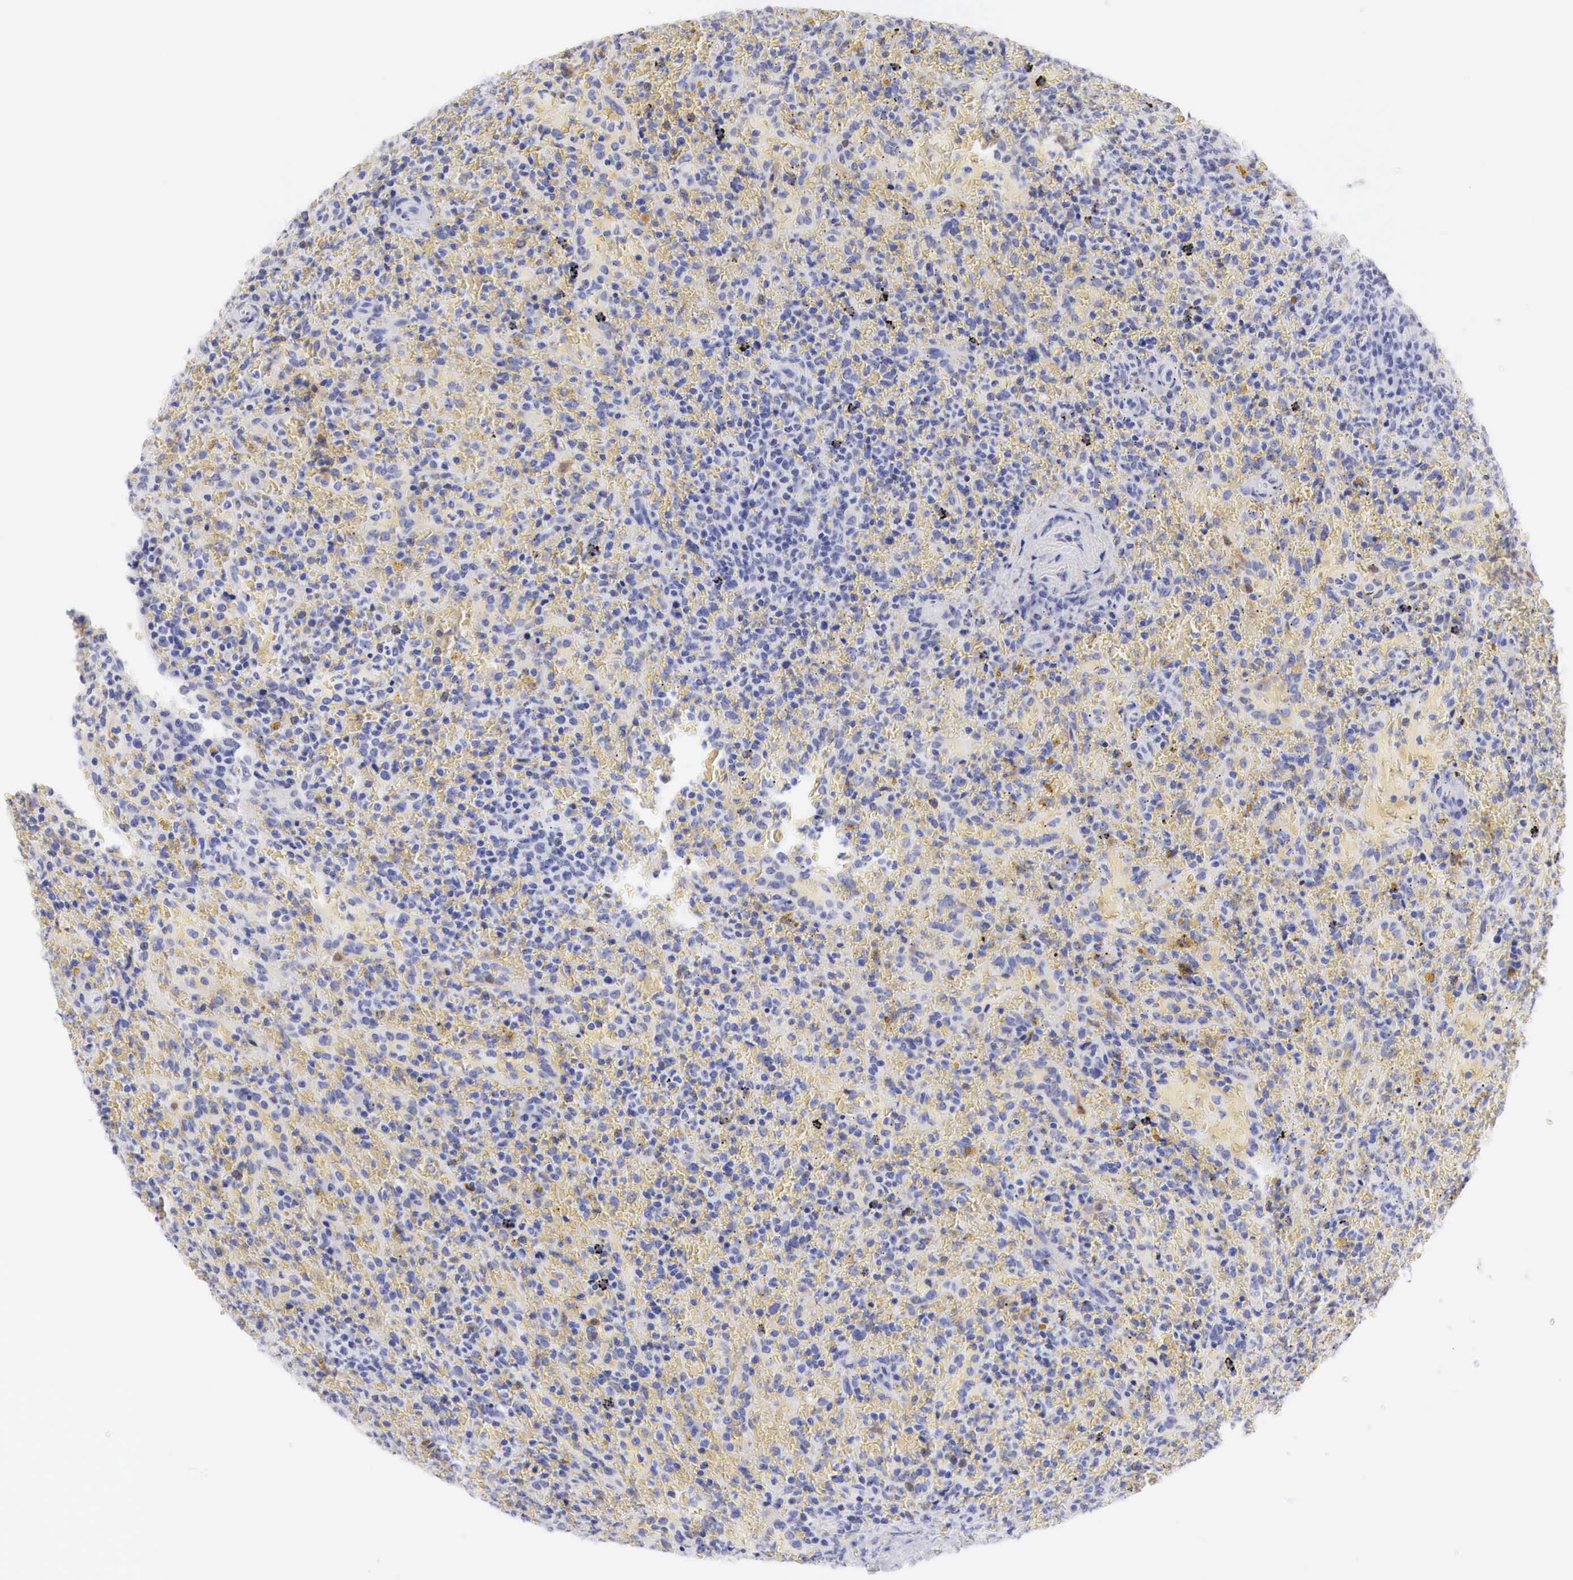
{"staining": {"intensity": "negative", "quantity": "none", "location": "none"}, "tissue": "lymphoma", "cell_type": "Tumor cells", "image_type": "cancer", "snomed": [{"axis": "morphology", "description": "Malignant lymphoma, non-Hodgkin's type, High grade"}, {"axis": "topography", "description": "Spleen"}, {"axis": "topography", "description": "Lymph node"}], "caption": "A high-resolution micrograph shows immunohistochemistry (IHC) staining of high-grade malignant lymphoma, non-Hodgkin's type, which exhibits no significant expression in tumor cells. (DAB IHC, high magnification).", "gene": "CDKN2A", "patient": {"sex": "female", "age": 70}}